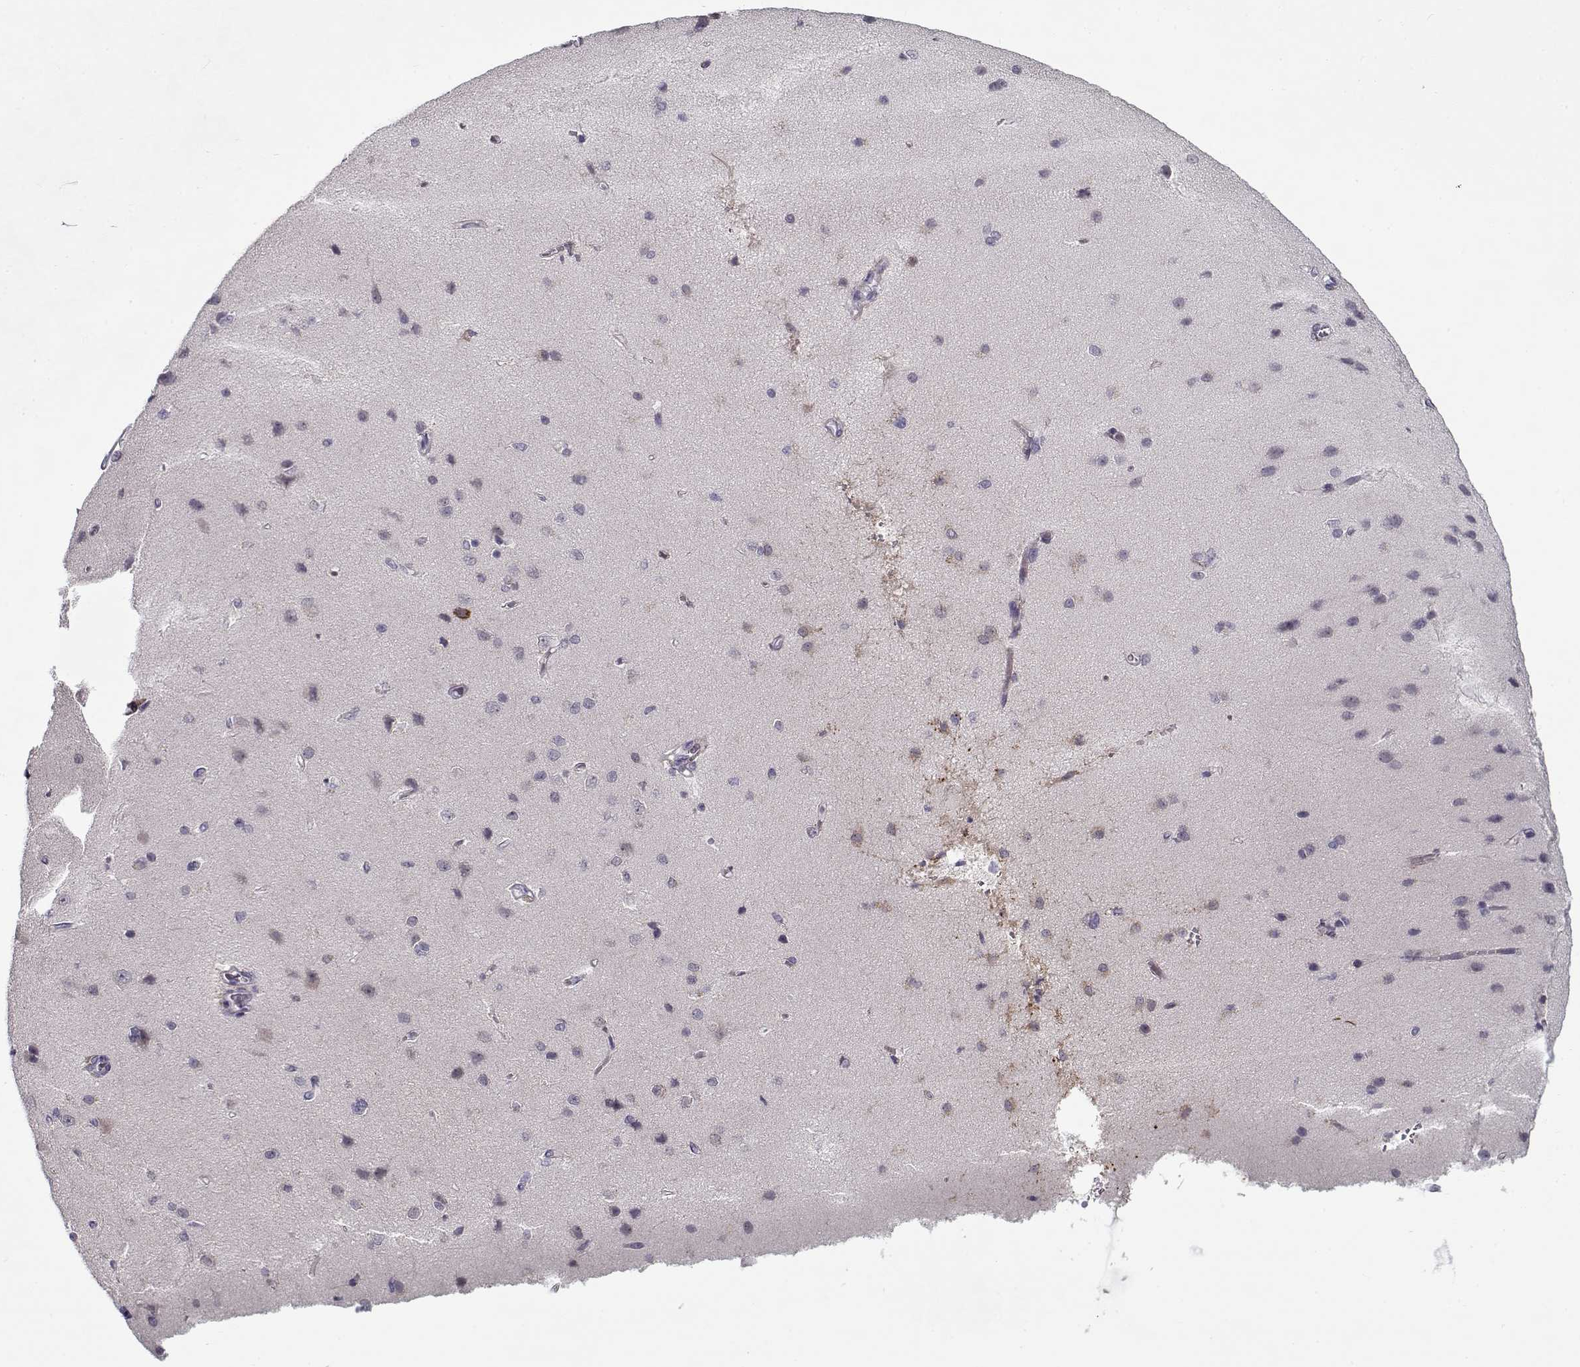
{"staining": {"intensity": "negative", "quantity": "none", "location": "none"}, "tissue": "cerebral cortex", "cell_type": "Endothelial cells", "image_type": "normal", "snomed": [{"axis": "morphology", "description": "Normal tissue, NOS"}, {"axis": "topography", "description": "Cerebral cortex"}], "caption": "A micrograph of human cerebral cortex is negative for staining in endothelial cells. The staining was performed using DAB (3,3'-diaminobenzidine) to visualize the protein expression in brown, while the nuclei were stained in blue with hematoxylin (Magnification: 20x).", "gene": "DDX25", "patient": {"sex": "male", "age": 37}}